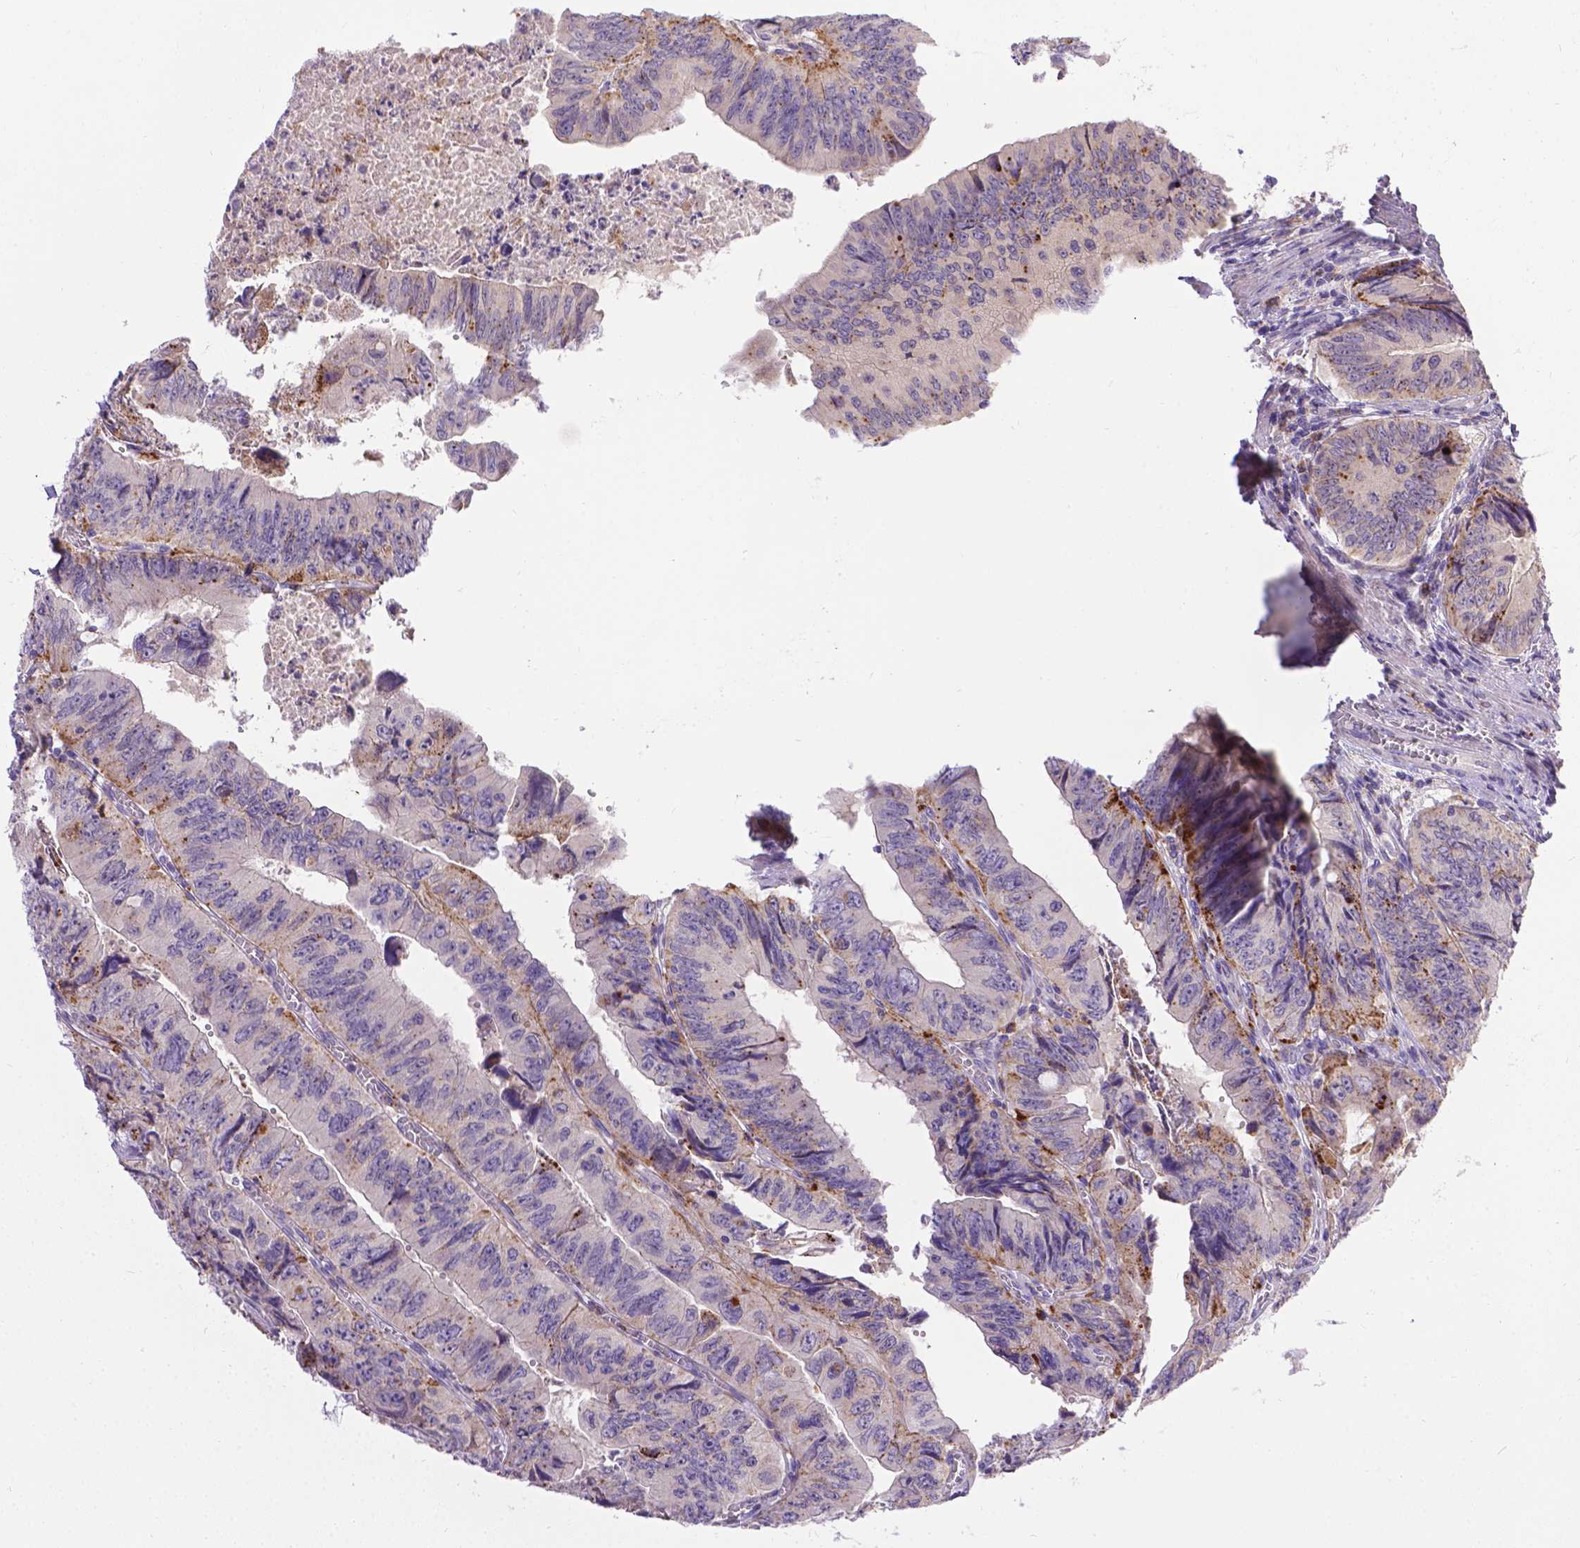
{"staining": {"intensity": "moderate", "quantity": "<25%", "location": "cytoplasmic/membranous"}, "tissue": "colorectal cancer", "cell_type": "Tumor cells", "image_type": "cancer", "snomed": [{"axis": "morphology", "description": "Adenocarcinoma, NOS"}, {"axis": "topography", "description": "Colon"}], "caption": "A brown stain labels moderate cytoplasmic/membranous staining of a protein in human colorectal adenocarcinoma tumor cells.", "gene": "TM4SF18", "patient": {"sex": "female", "age": 84}}